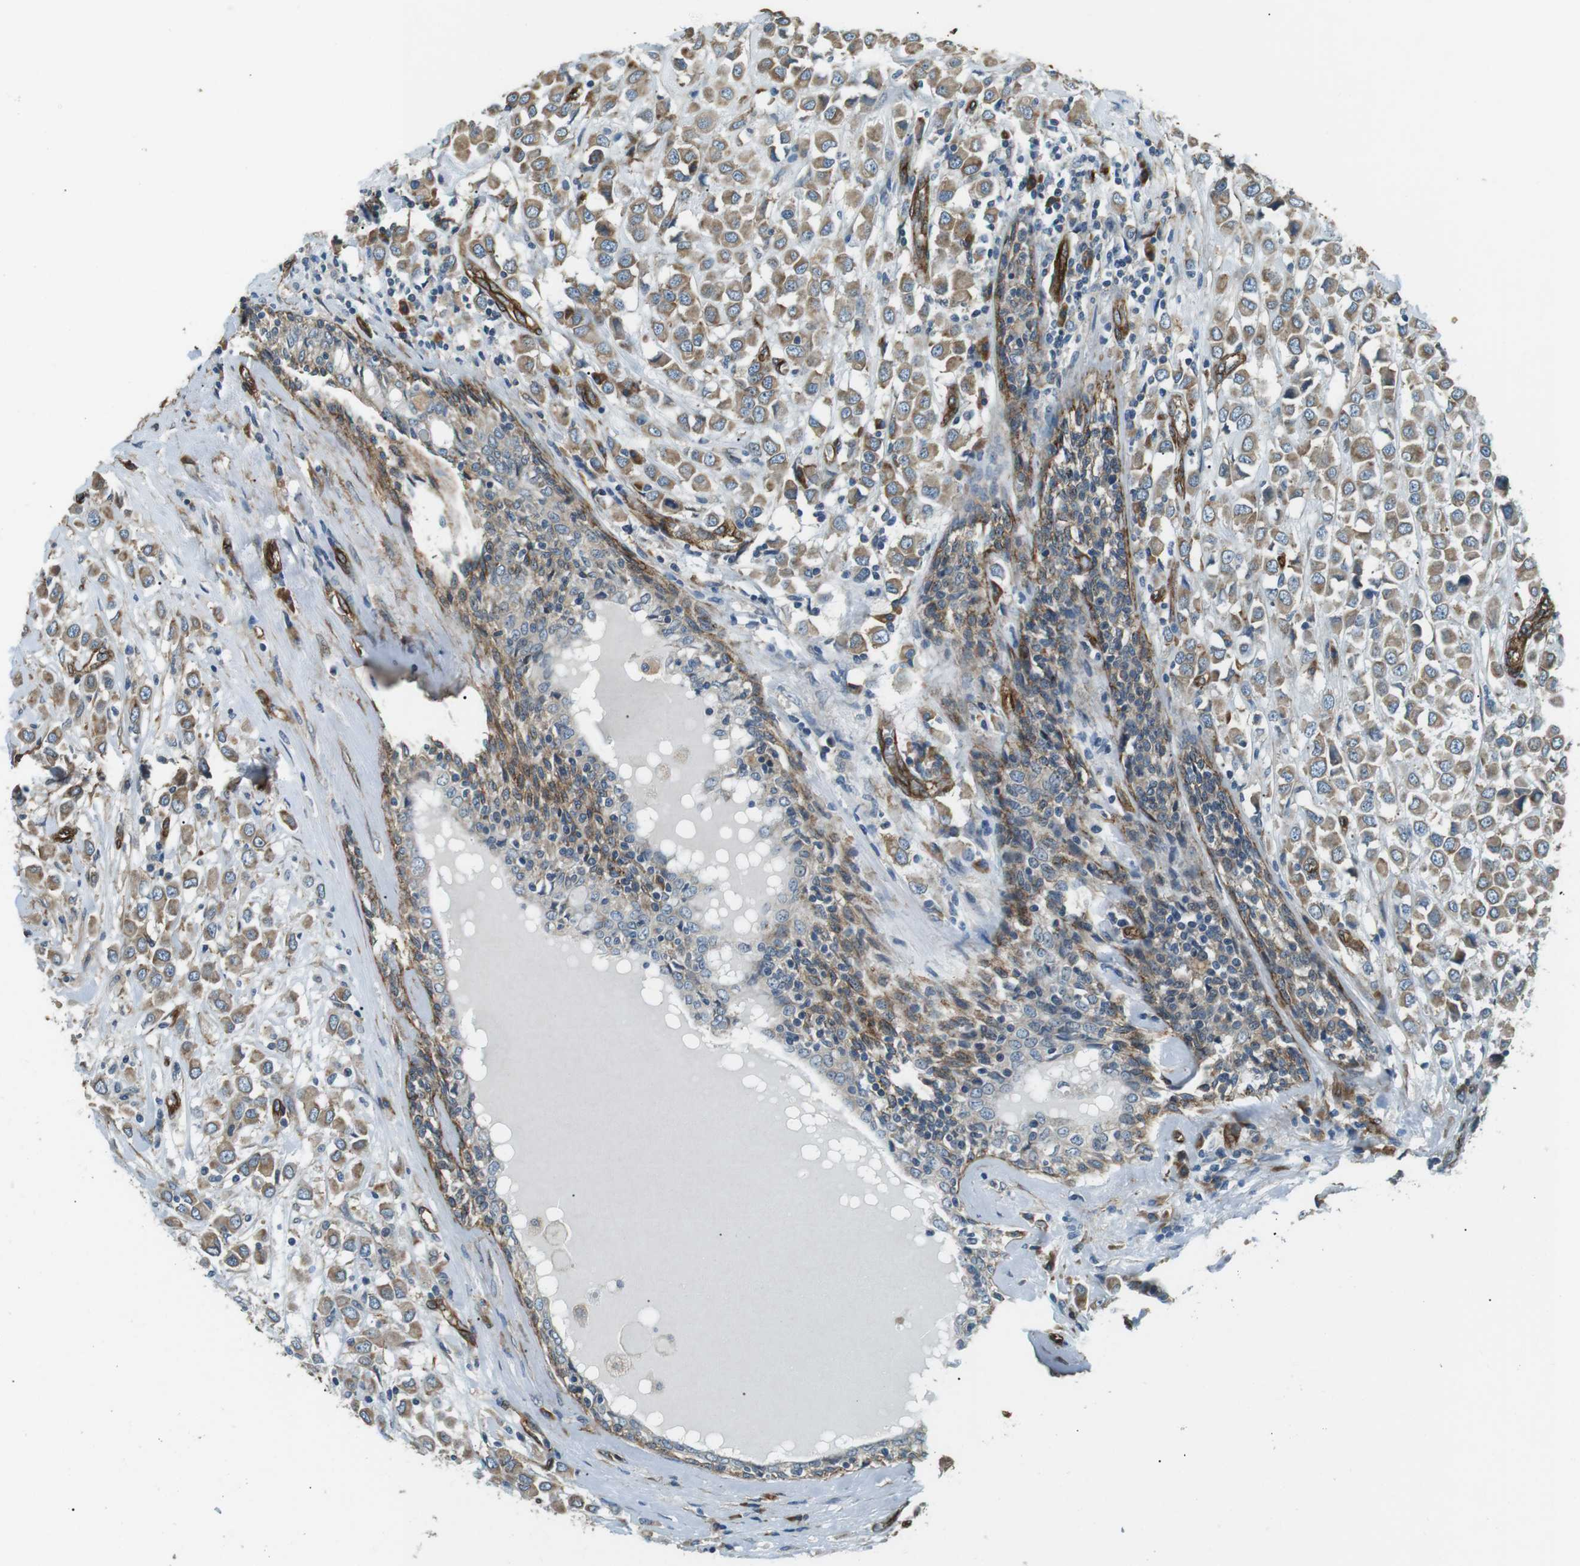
{"staining": {"intensity": "weak", "quantity": ">75%", "location": "cytoplasmic/membranous"}, "tissue": "breast cancer", "cell_type": "Tumor cells", "image_type": "cancer", "snomed": [{"axis": "morphology", "description": "Duct carcinoma"}, {"axis": "topography", "description": "Breast"}], "caption": "Weak cytoplasmic/membranous protein positivity is present in approximately >75% of tumor cells in breast cancer (invasive ductal carcinoma).", "gene": "ODR4", "patient": {"sex": "female", "age": 61}}